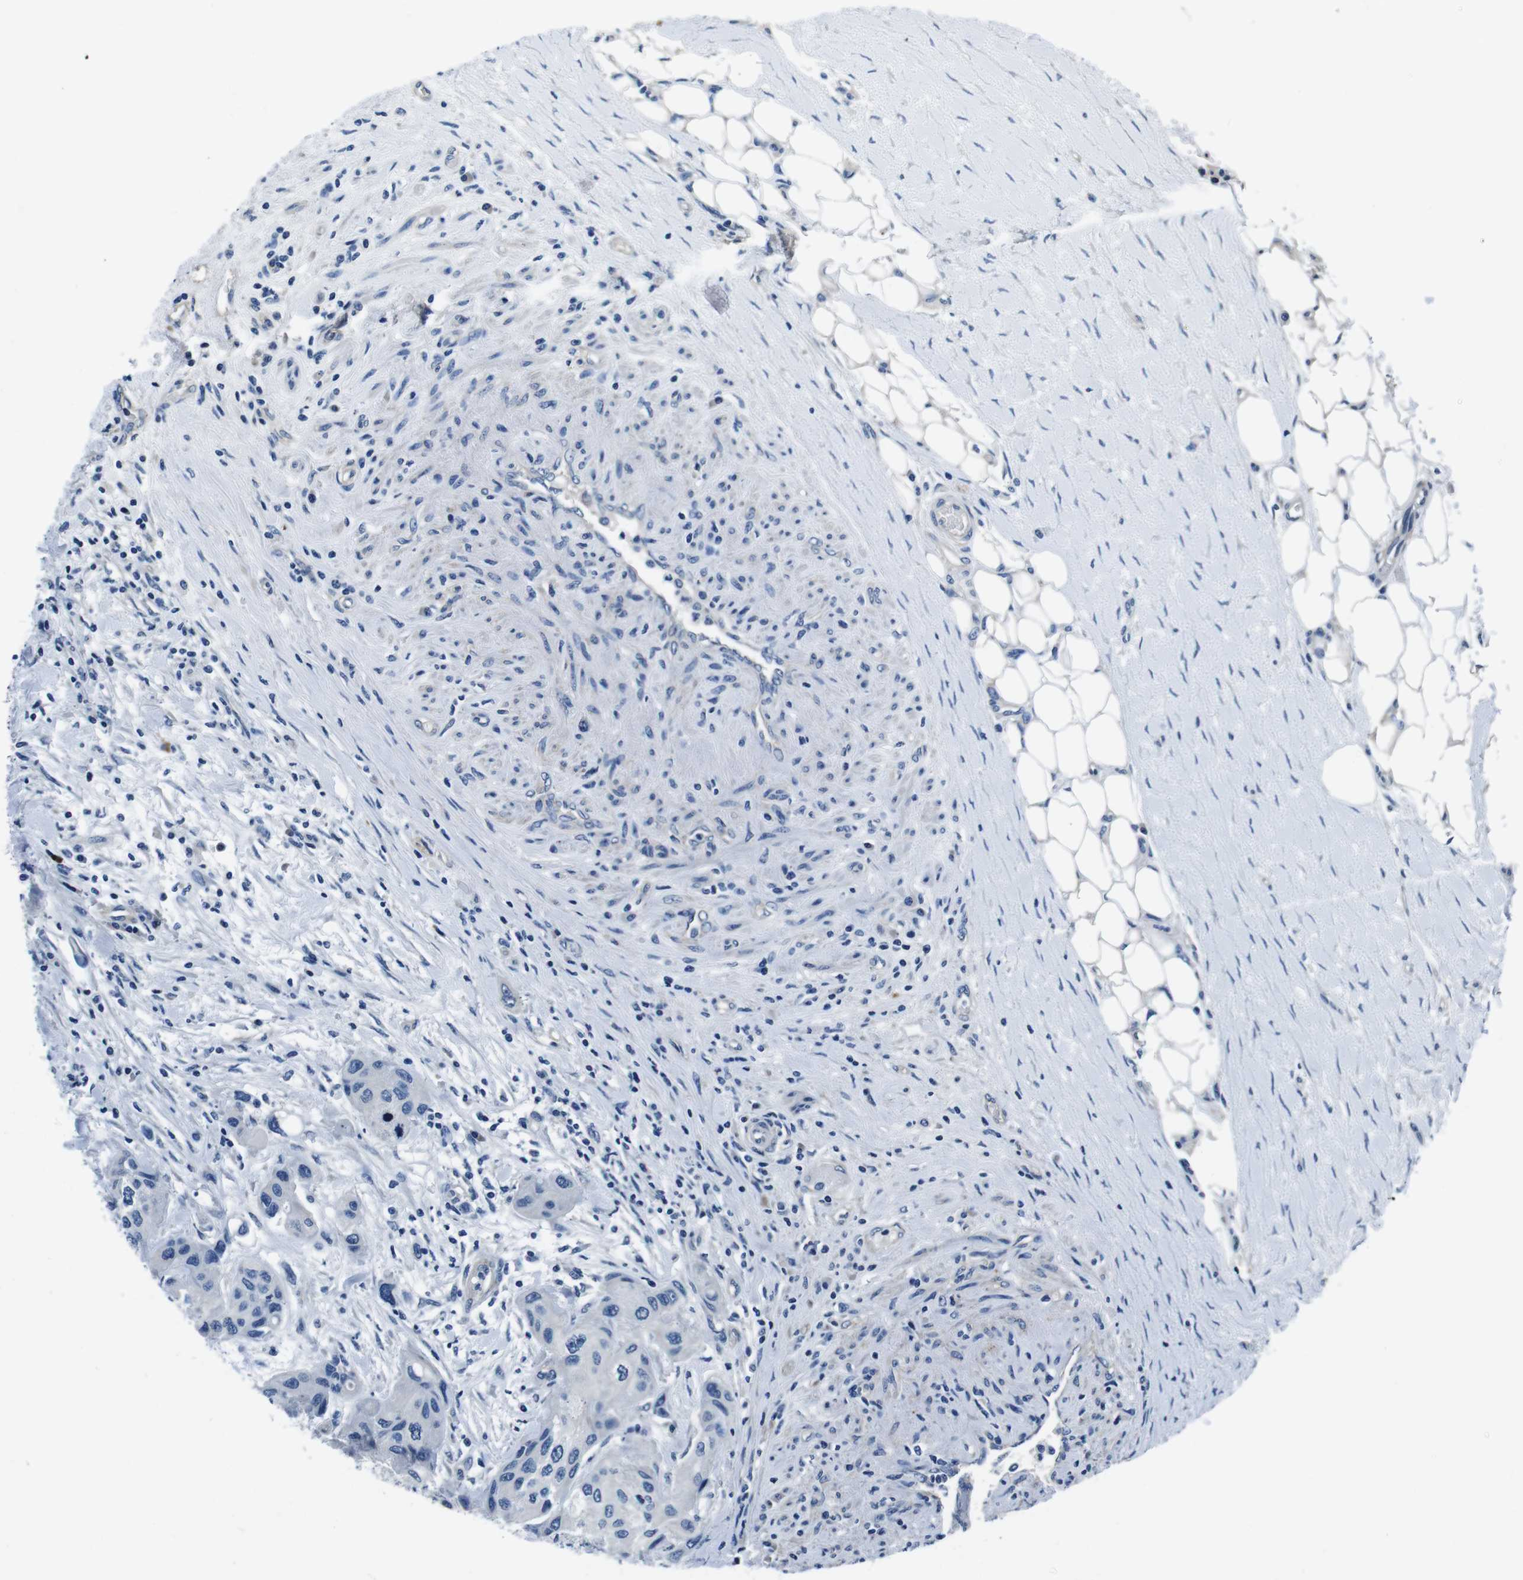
{"staining": {"intensity": "negative", "quantity": "none", "location": "none"}, "tissue": "urothelial cancer", "cell_type": "Tumor cells", "image_type": "cancer", "snomed": [{"axis": "morphology", "description": "Urothelial carcinoma, High grade"}, {"axis": "topography", "description": "Urinary bladder"}], "caption": "Immunohistochemistry photomicrograph of neoplastic tissue: human urothelial cancer stained with DAB (3,3'-diaminobenzidine) demonstrates no significant protein staining in tumor cells. (IHC, brightfield microscopy, high magnification).", "gene": "CASQ1", "patient": {"sex": "female", "age": 56}}